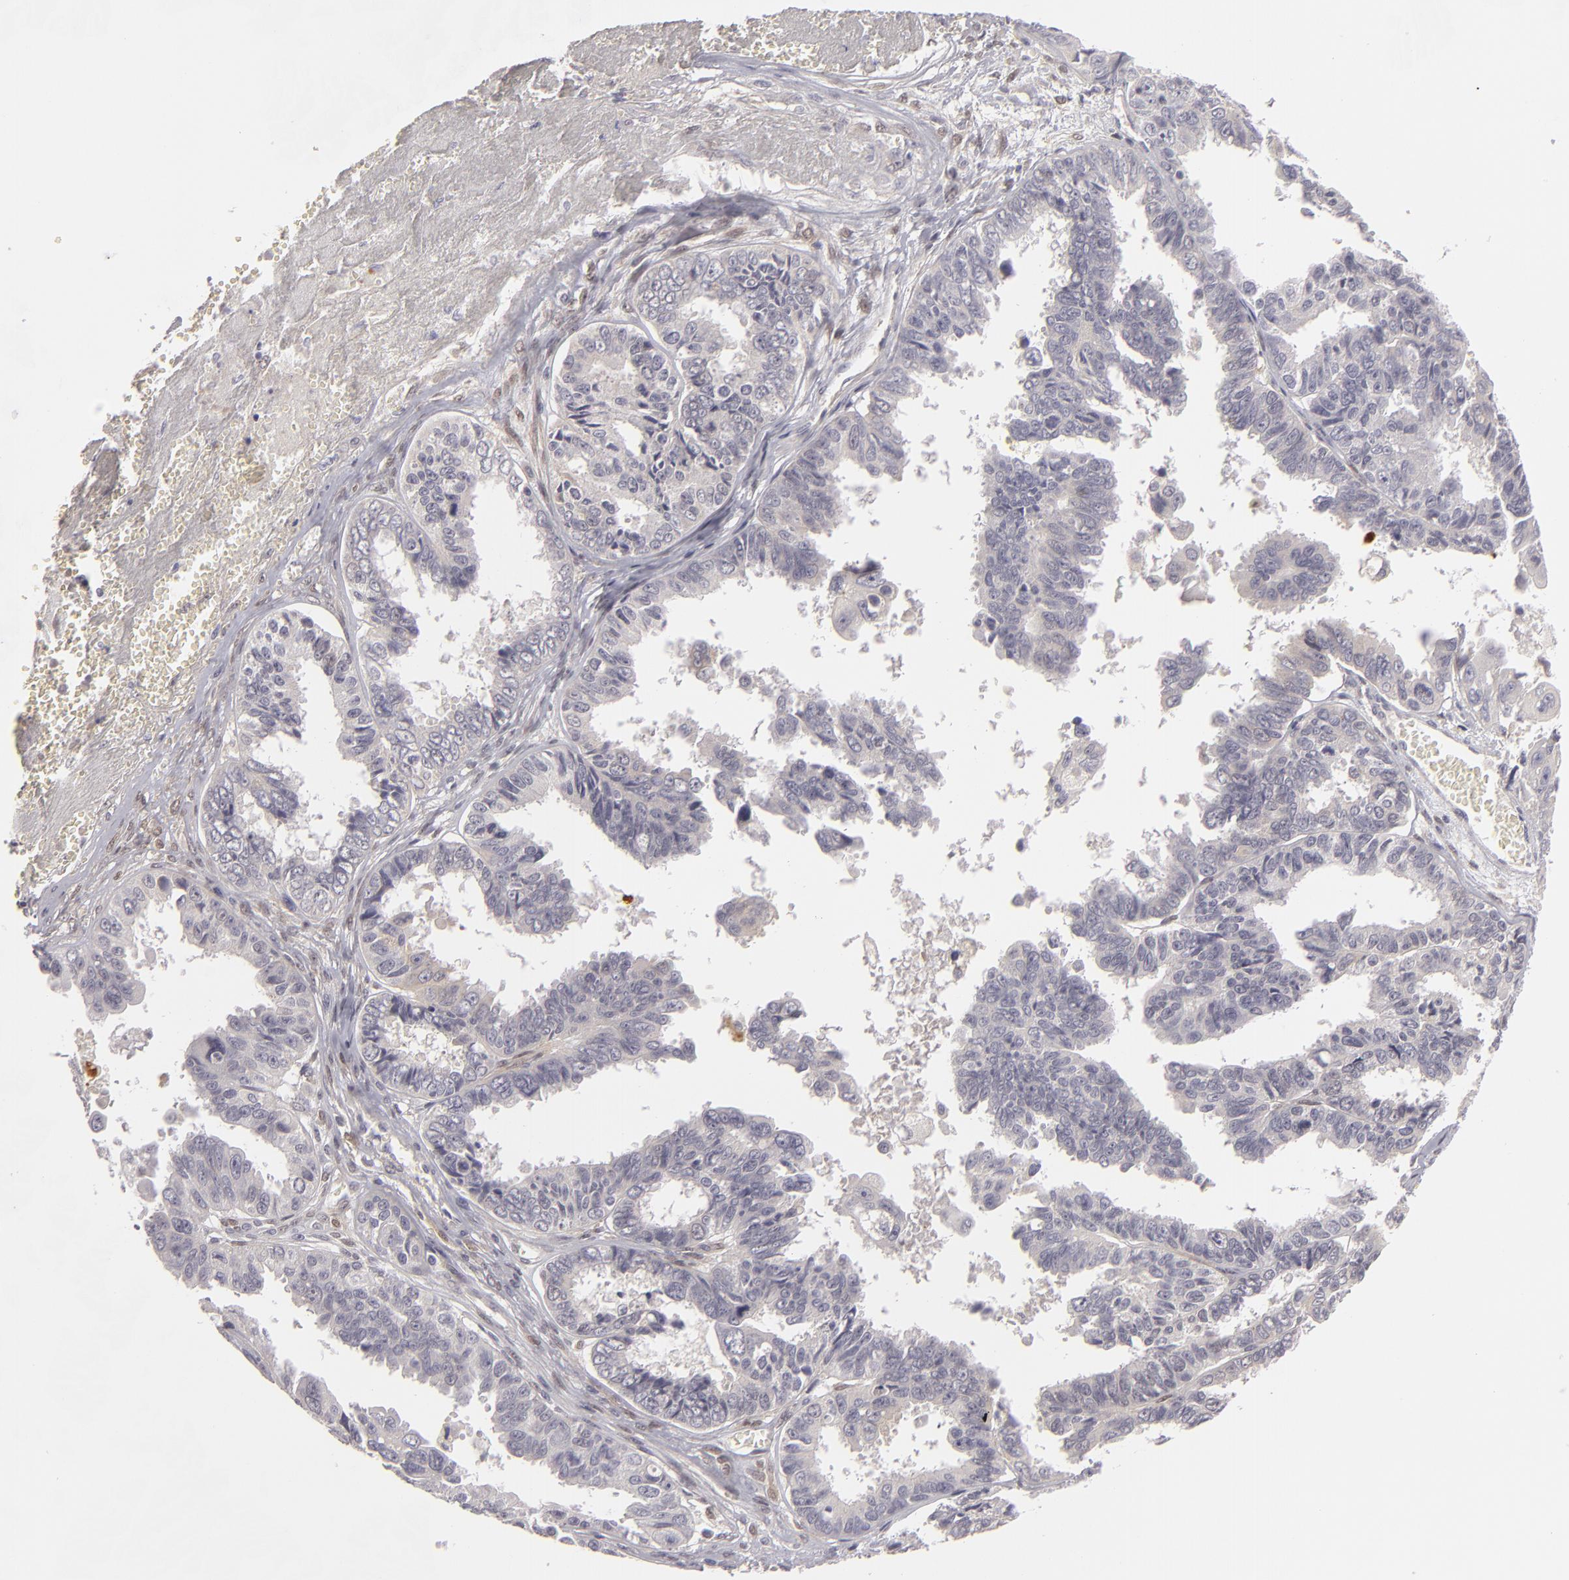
{"staining": {"intensity": "negative", "quantity": "none", "location": "none"}, "tissue": "ovarian cancer", "cell_type": "Tumor cells", "image_type": "cancer", "snomed": [{"axis": "morphology", "description": "Carcinoma, endometroid"}, {"axis": "topography", "description": "Ovary"}], "caption": "Ovarian cancer was stained to show a protein in brown. There is no significant staining in tumor cells. The staining is performed using DAB brown chromogen with nuclei counter-stained in using hematoxylin.", "gene": "EFS", "patient": {"sex": "female", "age": 85}}